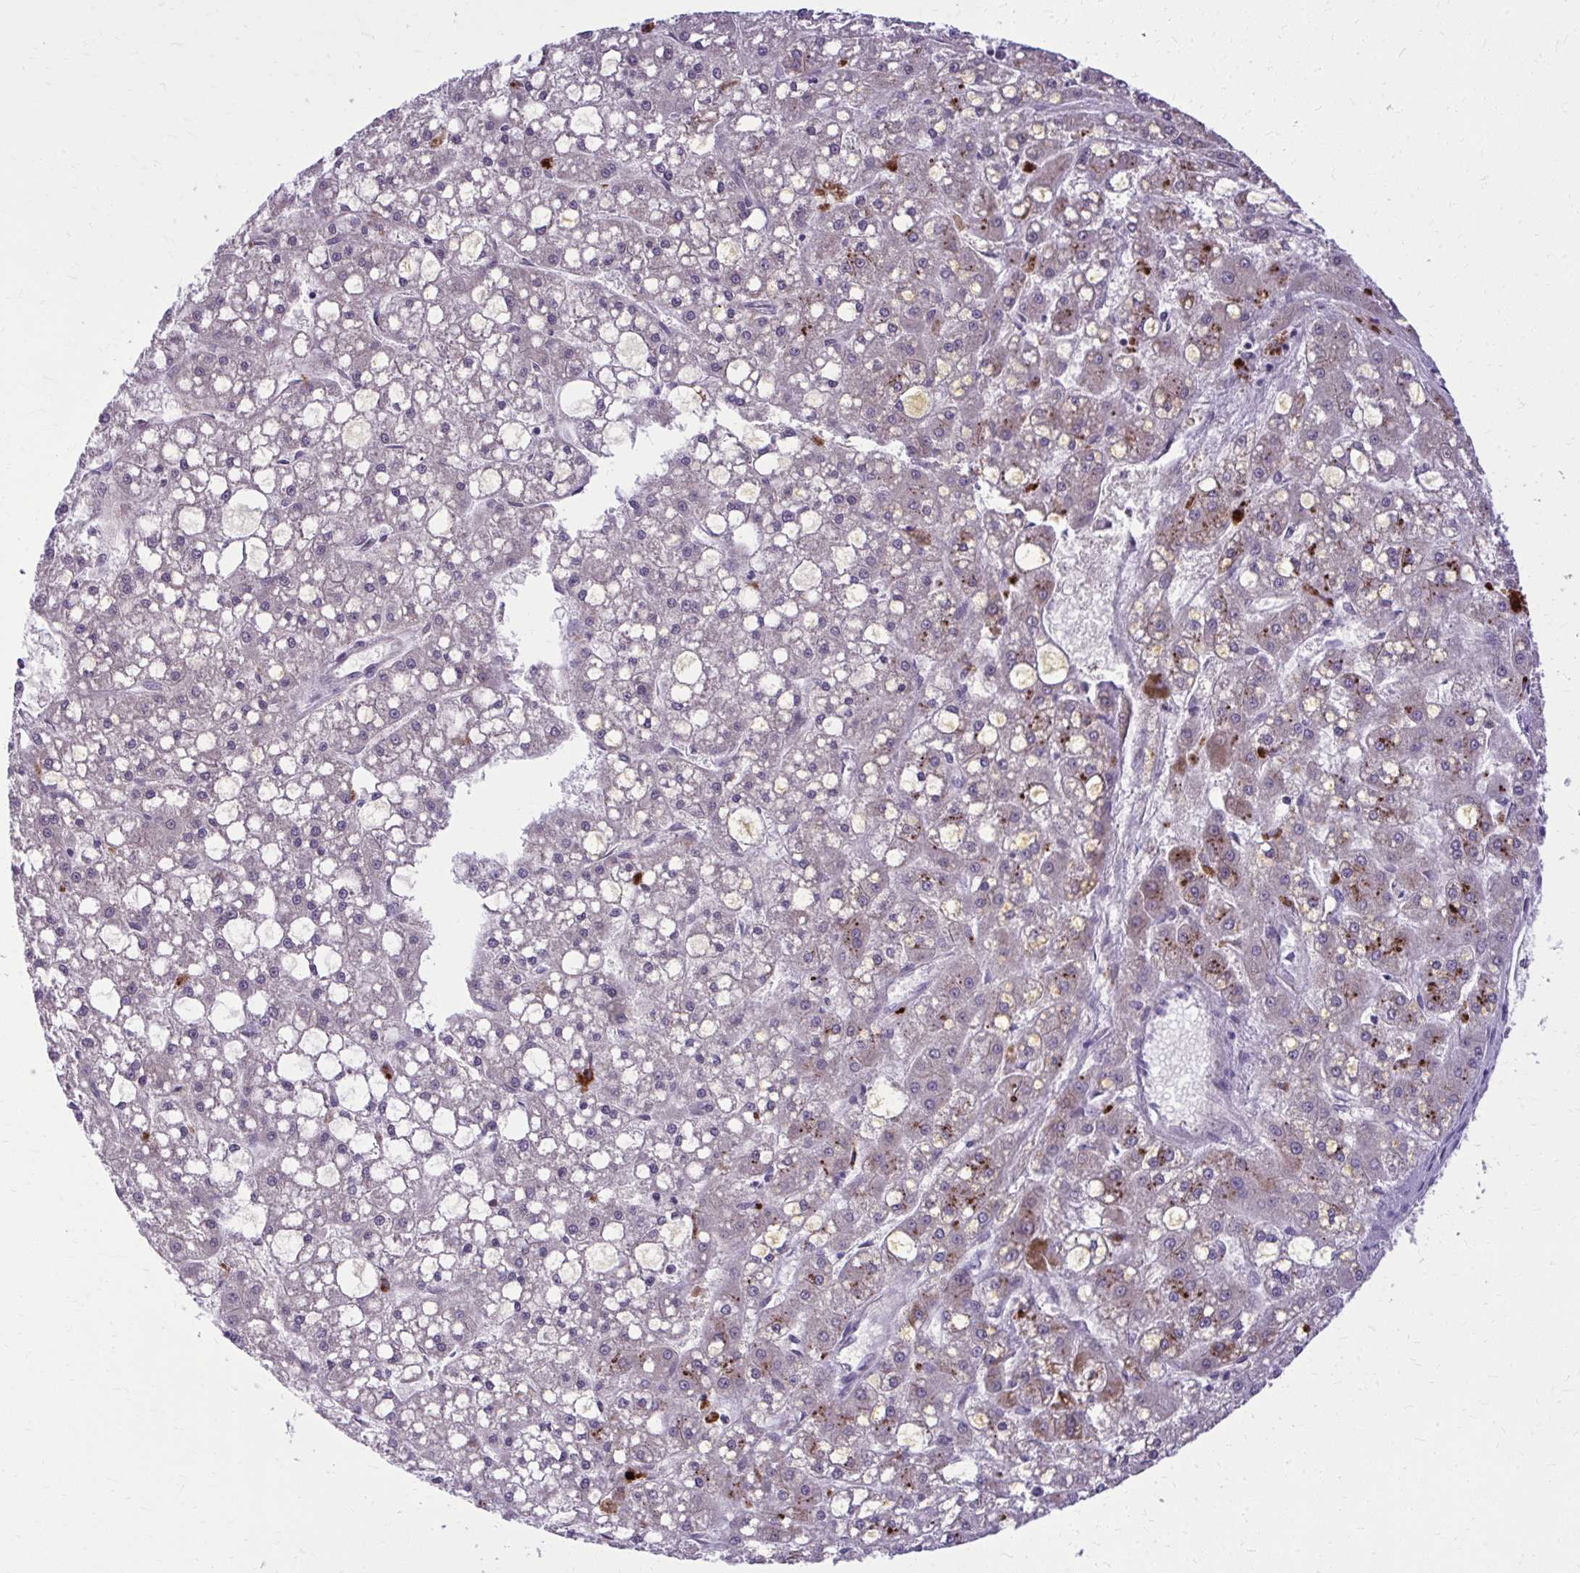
{"staining": {"intensity": "moderate", "quantity": "<25%", "location": "cytoplasmic/membranous"}, "tissue": "liver cancer", "cell_type": "Tumor cells", "image_type": "cancer", "snomed": [{"axis": "morphology", "description": "Carcinoma, Hepatocellular, NOS"}, {"axis": "topography", "description": "Liver"}], "caption": "Immunohistochemical staining of human liver hepatocellular carcinoma reveals low levels of moderate cytoplasmic/membranous protein positivity in approximately <25% of tumor cells.", "gene": "NNMT", "patient": {"sex": "male", "age": 67}}